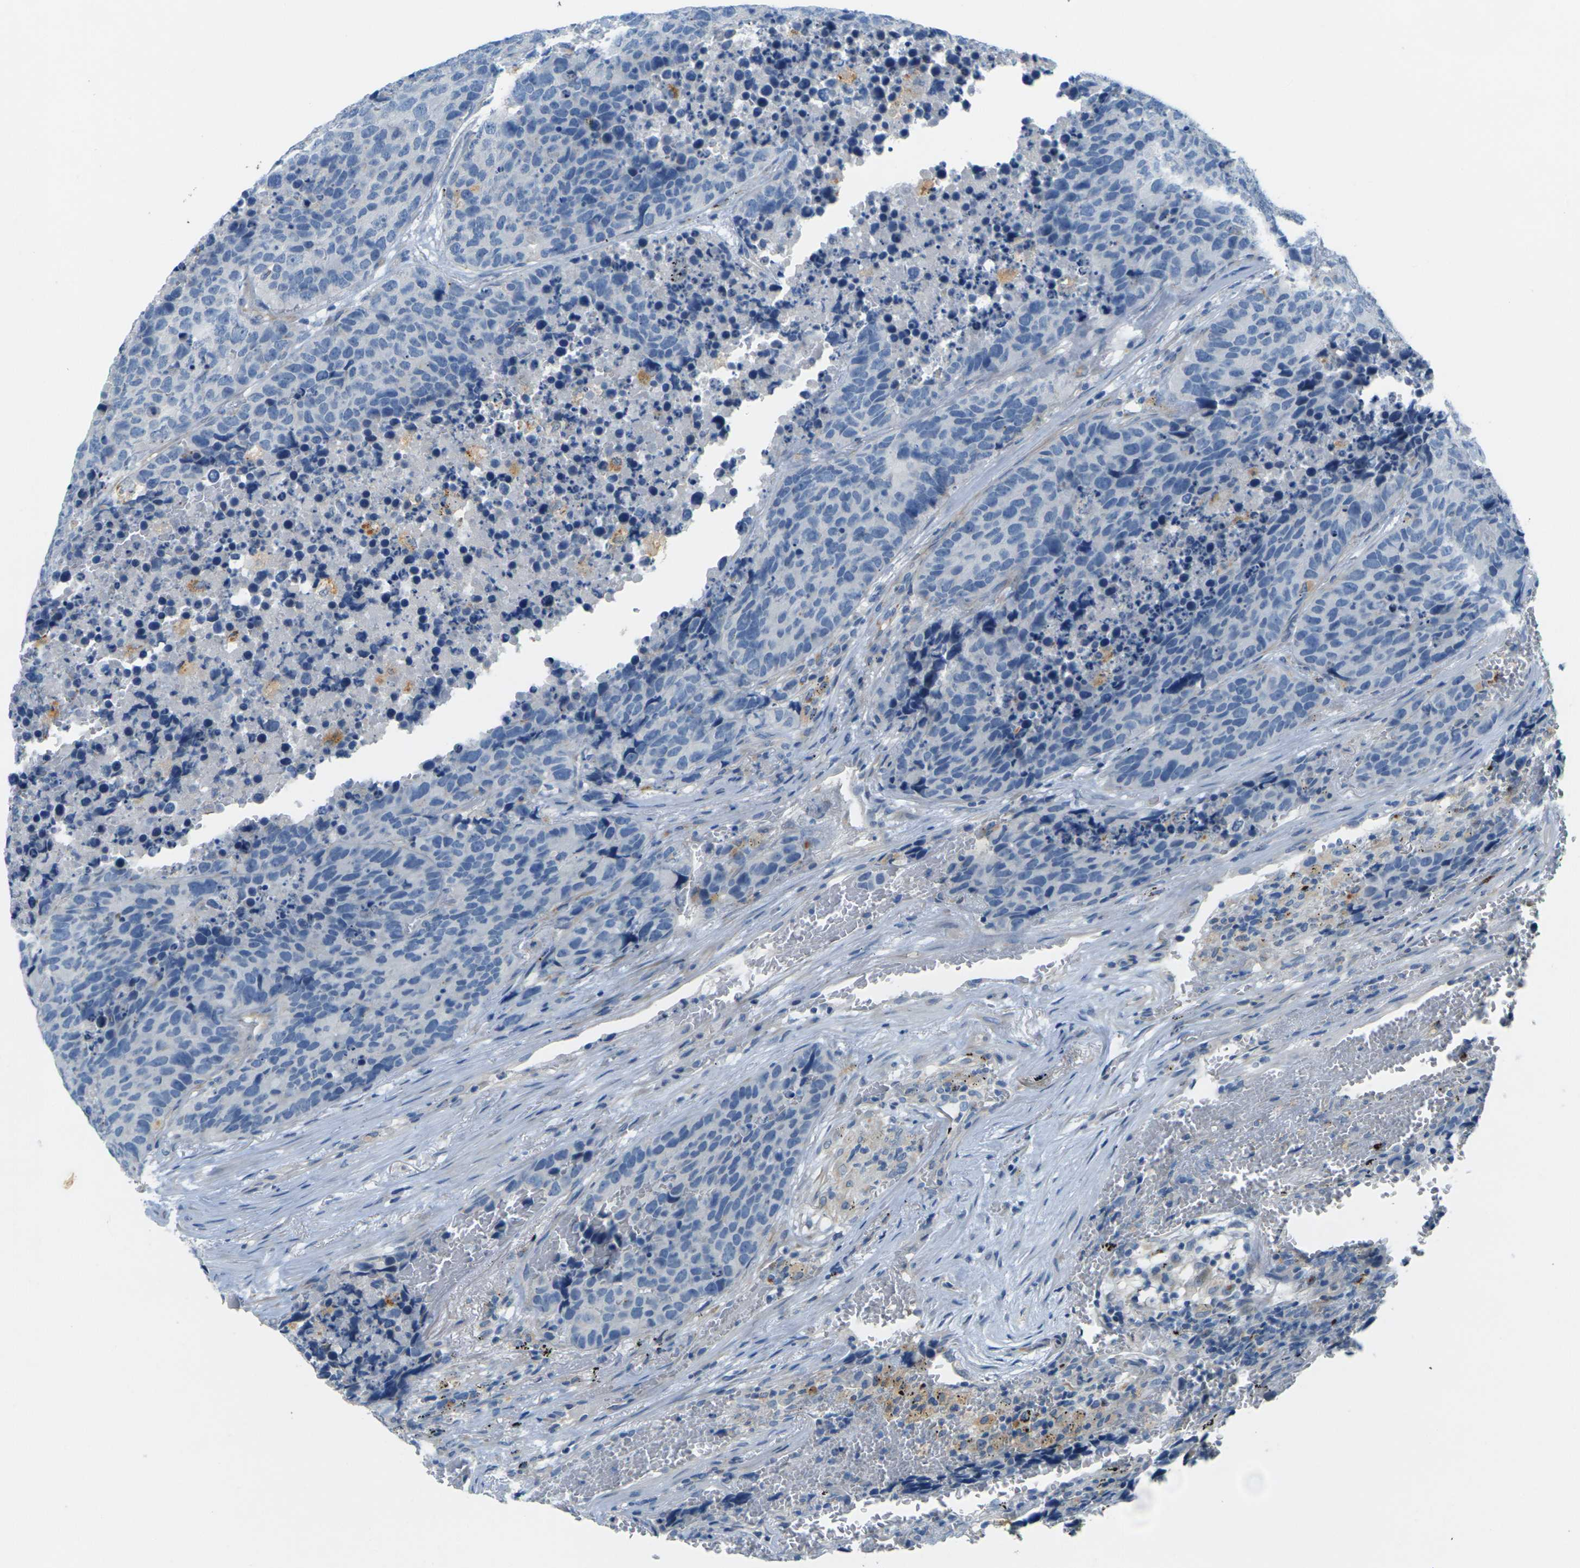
{"staining": {"intensity": "negative", "quantity": "none", "location": "none"}, "tissue": "carcinoid", "cell_type": "Tumor cells", "image_type": "cancer", "snomed": [{"axis": "morphology", "description": "Carcinoid, malignant, NOS"}, {"axis": "topography", "description": "Lung"}], "caption": "Protein analysis of malignant carcinoid exhibits no significant positivity in tumor cells.", "gene": "CYP2C8", "patient": {"sex": "male", "age": 60}}